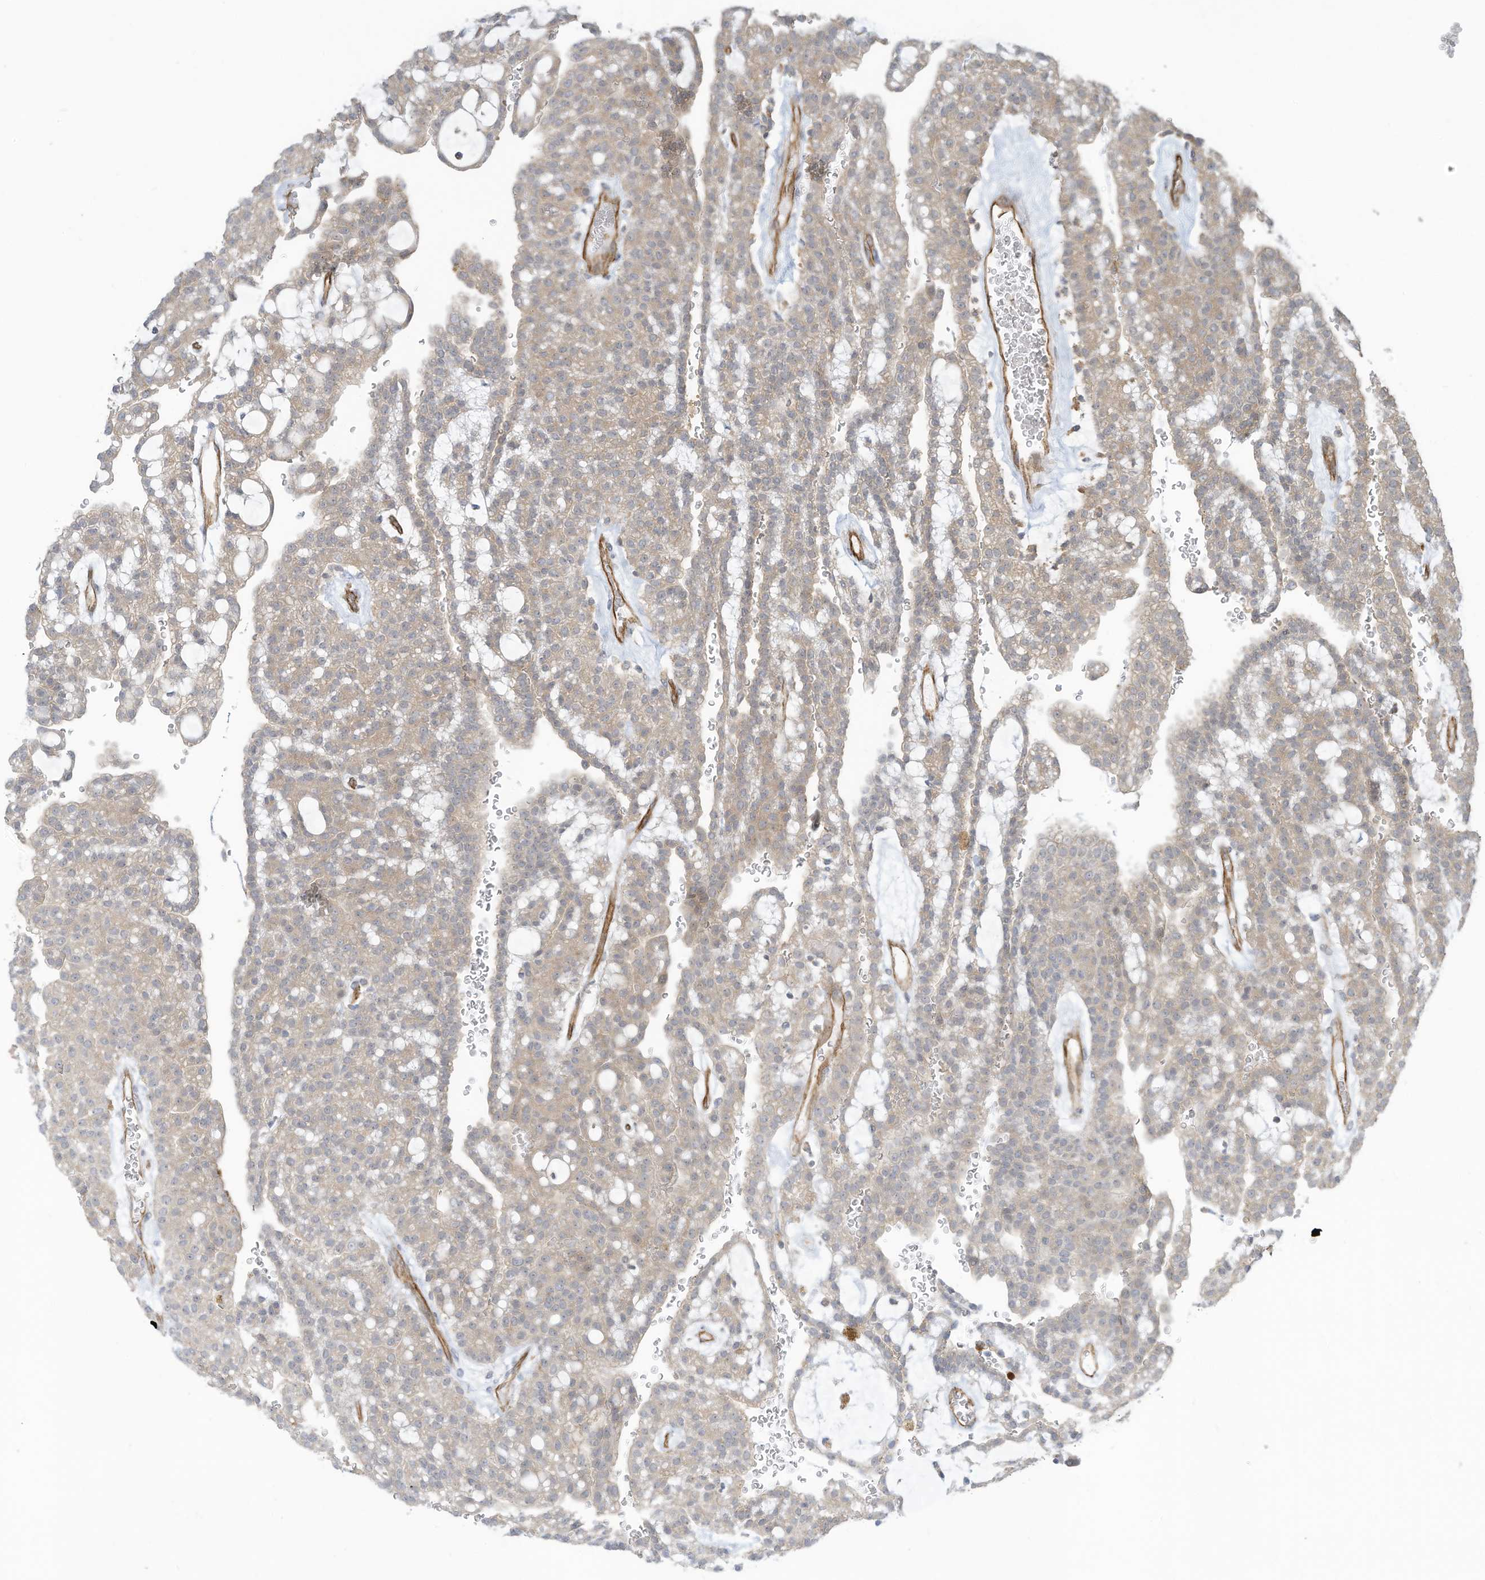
{"staining": {"intensity": "weak", "quantity": ">75%", "location": "cytoplasmic/membranous"}, "tissue": "renal cancer", "cell_type": "Tumor cells", "image_type": "cancer", "snomed": [{"axis": "morphology", "description": "Adenocarcinoma, NOS"}, {"axis": "topography", "description": "Kidney"}], "caption": "Adenocarcinoma (renal) stained for a protein reveals weak cytoplasmic/membranous positivity in tumor cells.", "gene": "DZIP3", "patient": {"sex": "male", "age": 63}}